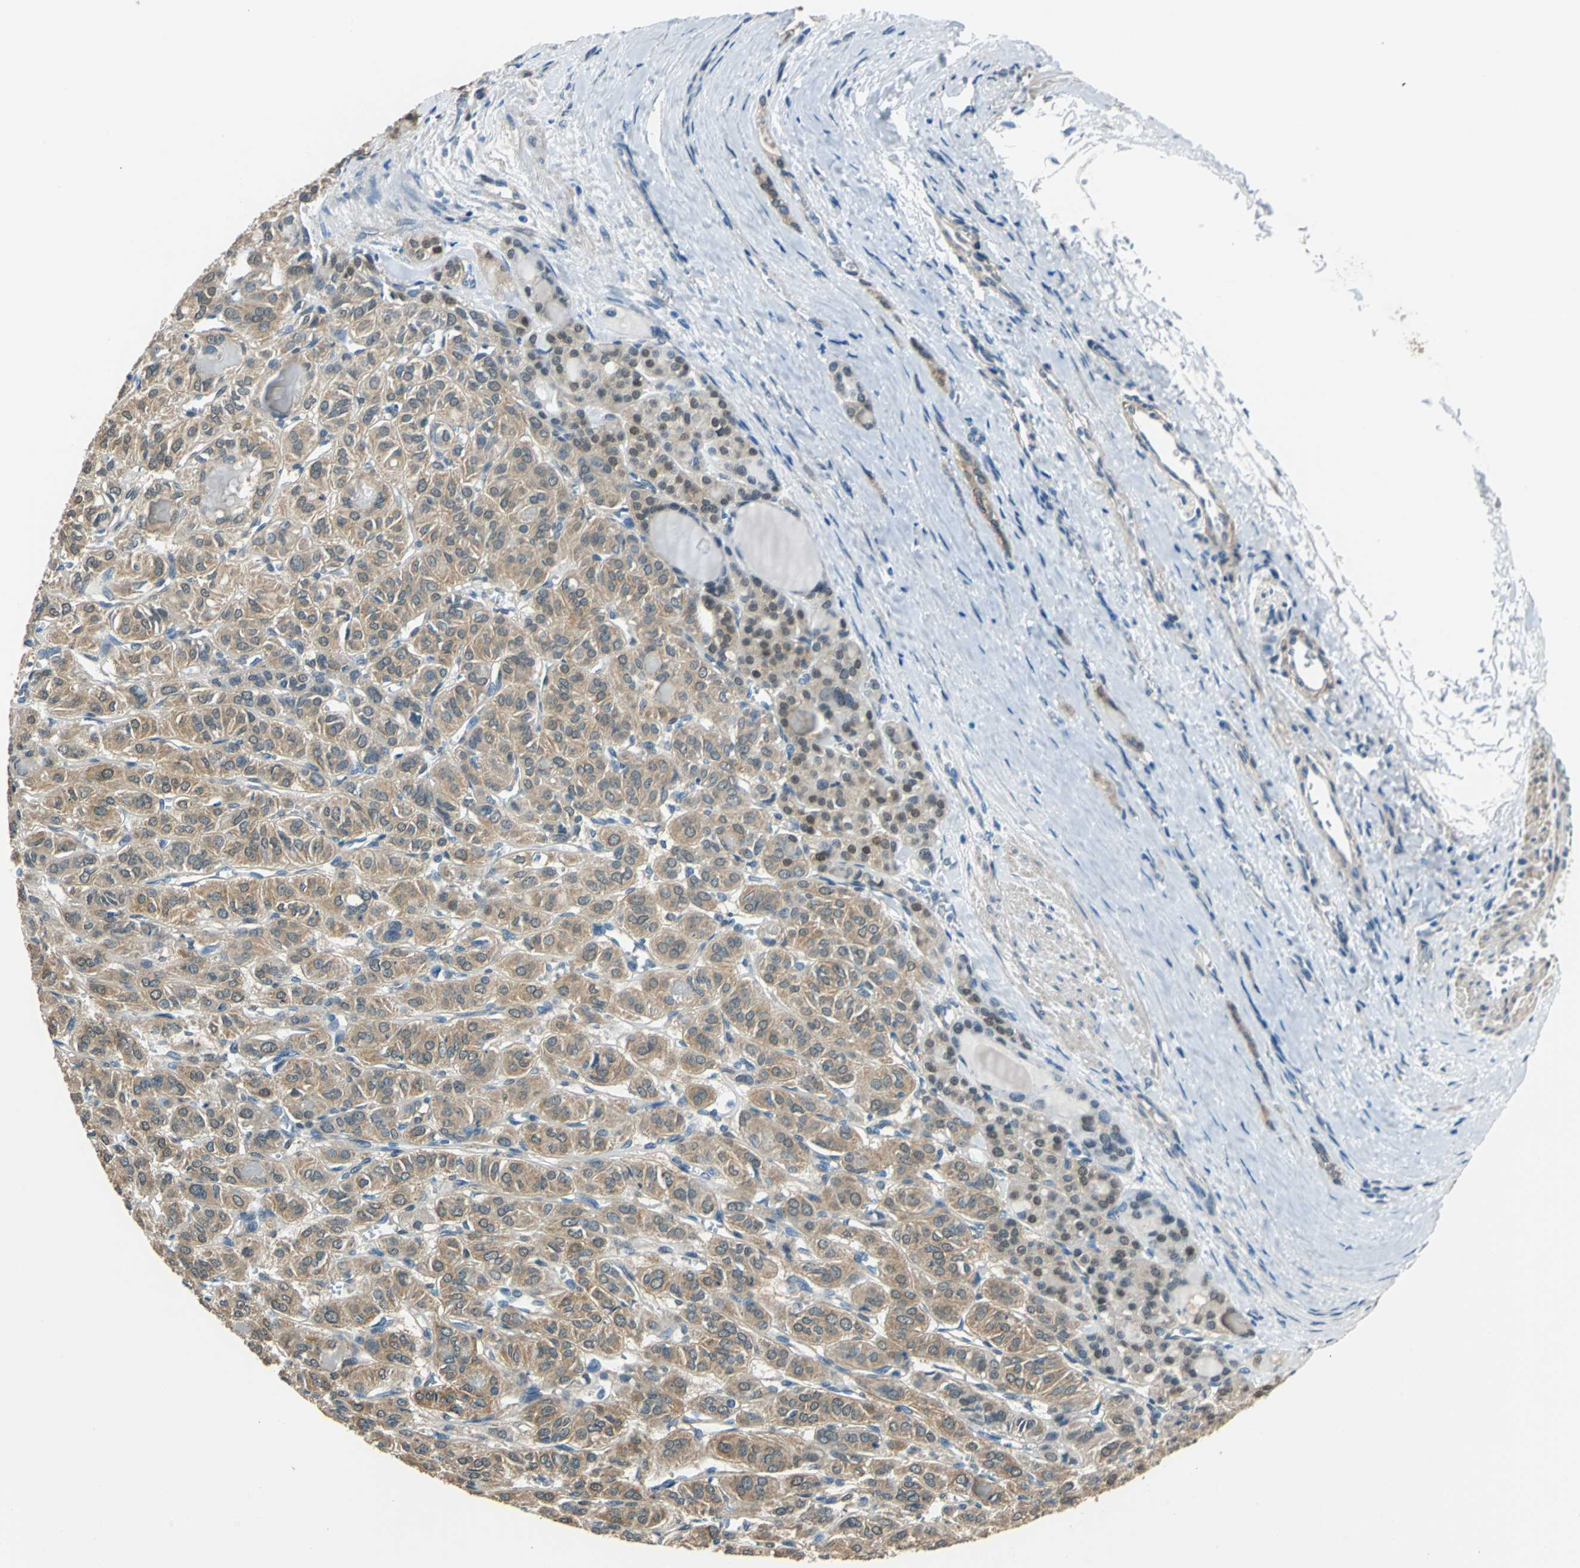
{"staining": {"intensity": "moderate", "quantity": ">75%", "location": "cytoplasmic/membranous"}, "tissue": "thyroid cancer", "cell_type": "Tumor cells", "image_type": "cancer", "snomed": [{"axis": "morphology", "description": "Follicular adenoma carcinoma, NOS"}, {"axis": "topography", "description": "Thyroid gland"}], "caption": "Protein expression analysis of thyroid cancer demonstrates moderate cytoplasmic/membranous expression in about >75% of tumor cells. The staining was performed using DAB (3,3'-diaminobenzidine), with brown indicating positive protein expression. Nuclei are stained blue with hematoxylin.", "gene": "FKBP4", "patient": {"sex": "female", "age": 71}}